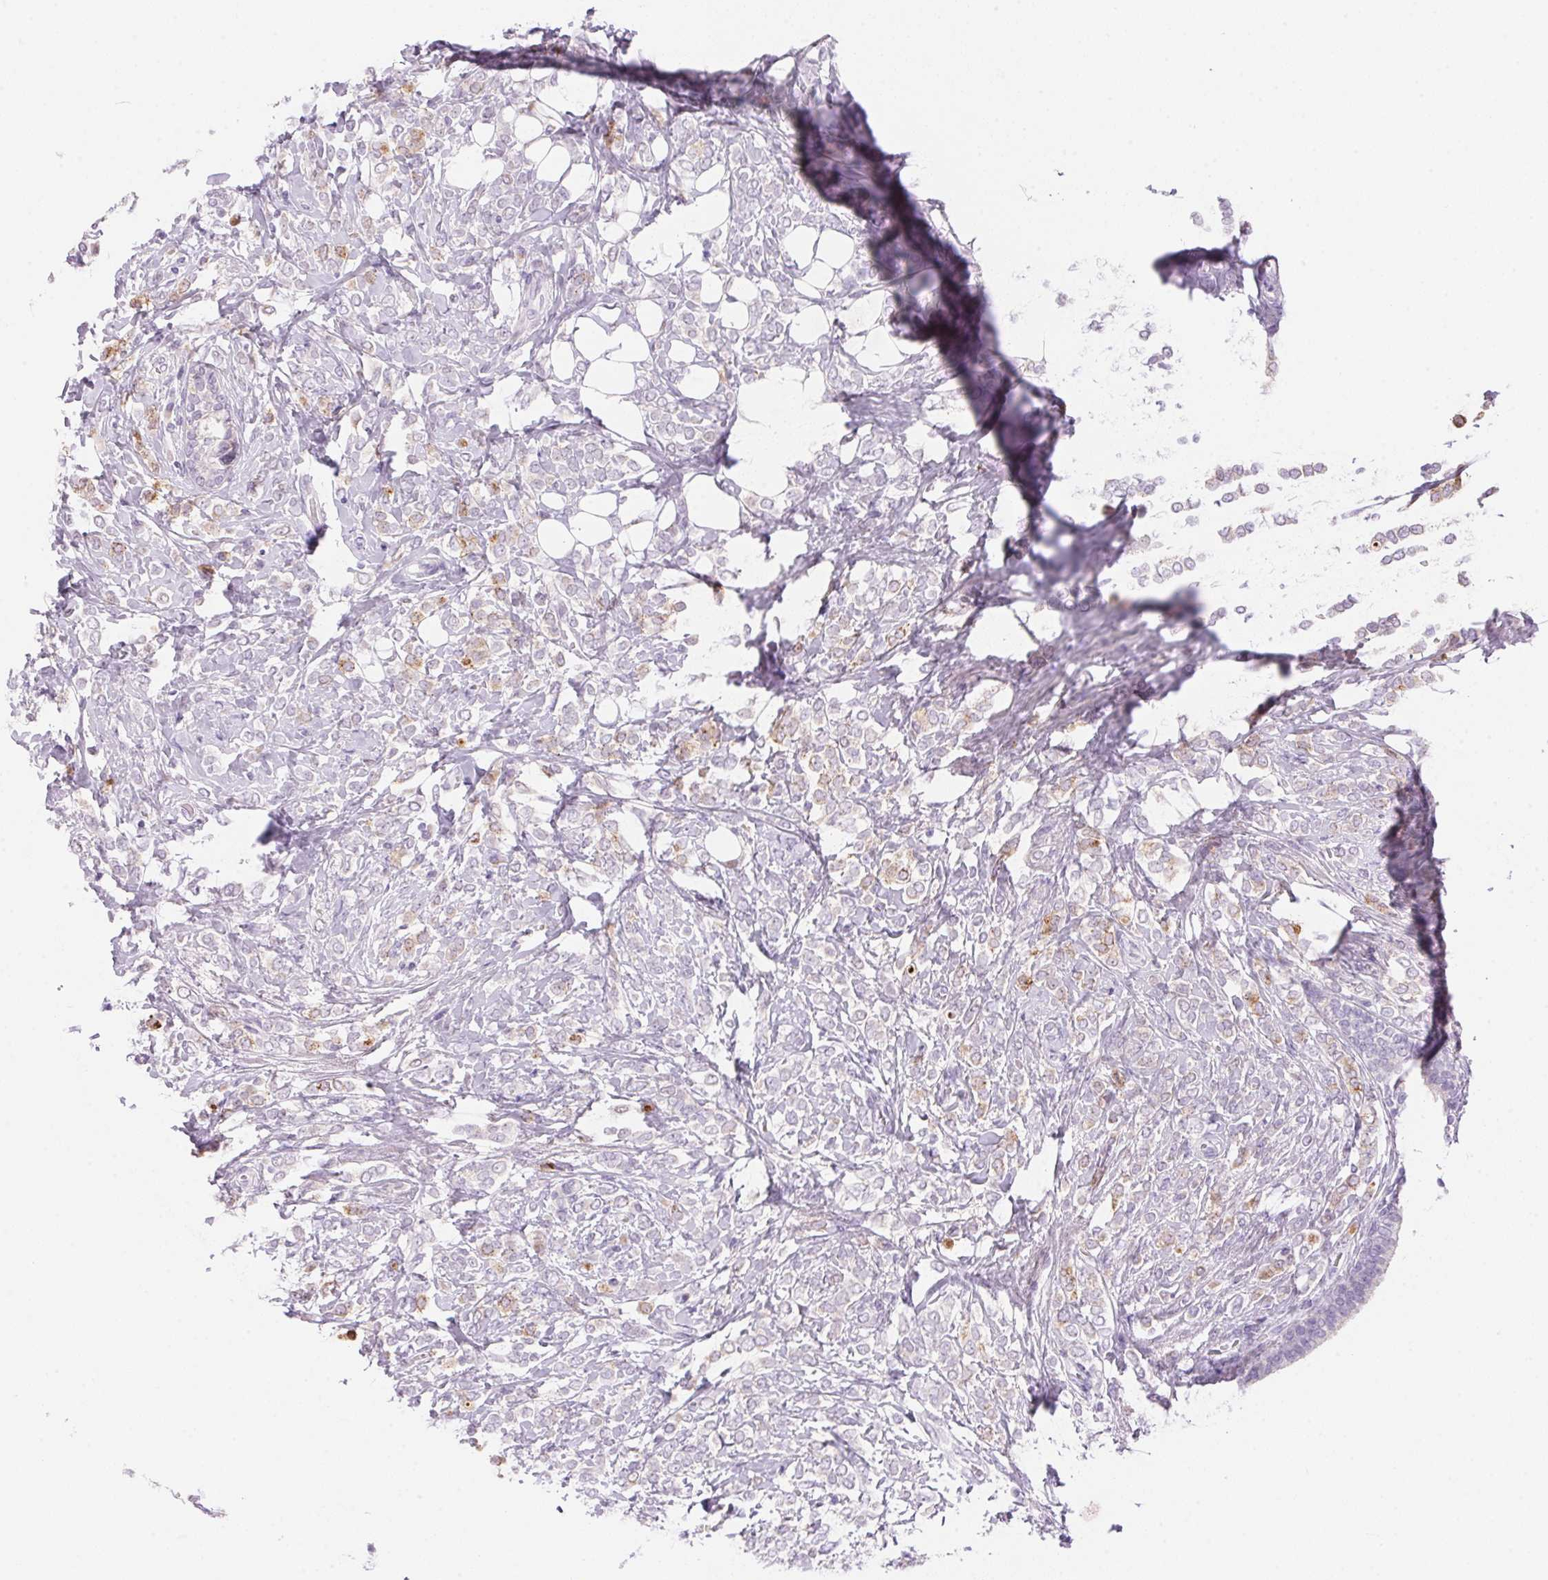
{"staining": {"intensity": "weak", "quantity": "<25%", "location": "cytoplasmic/membranous"}, "tissue": "breast cancer", "cell_type": "Tumor cells", "image_type": "cancer", "snomed": [{"axis": "morphology", "description": "Lobular carcinoma"}, {"axis": "topography", "description": "Breast"}], "caption": "A micrograph of breast cancer stained for a protein shows no brown staining in tumor cells.", "gene": "TEKT1", "patient": {"sex": "female", "age": 49}}